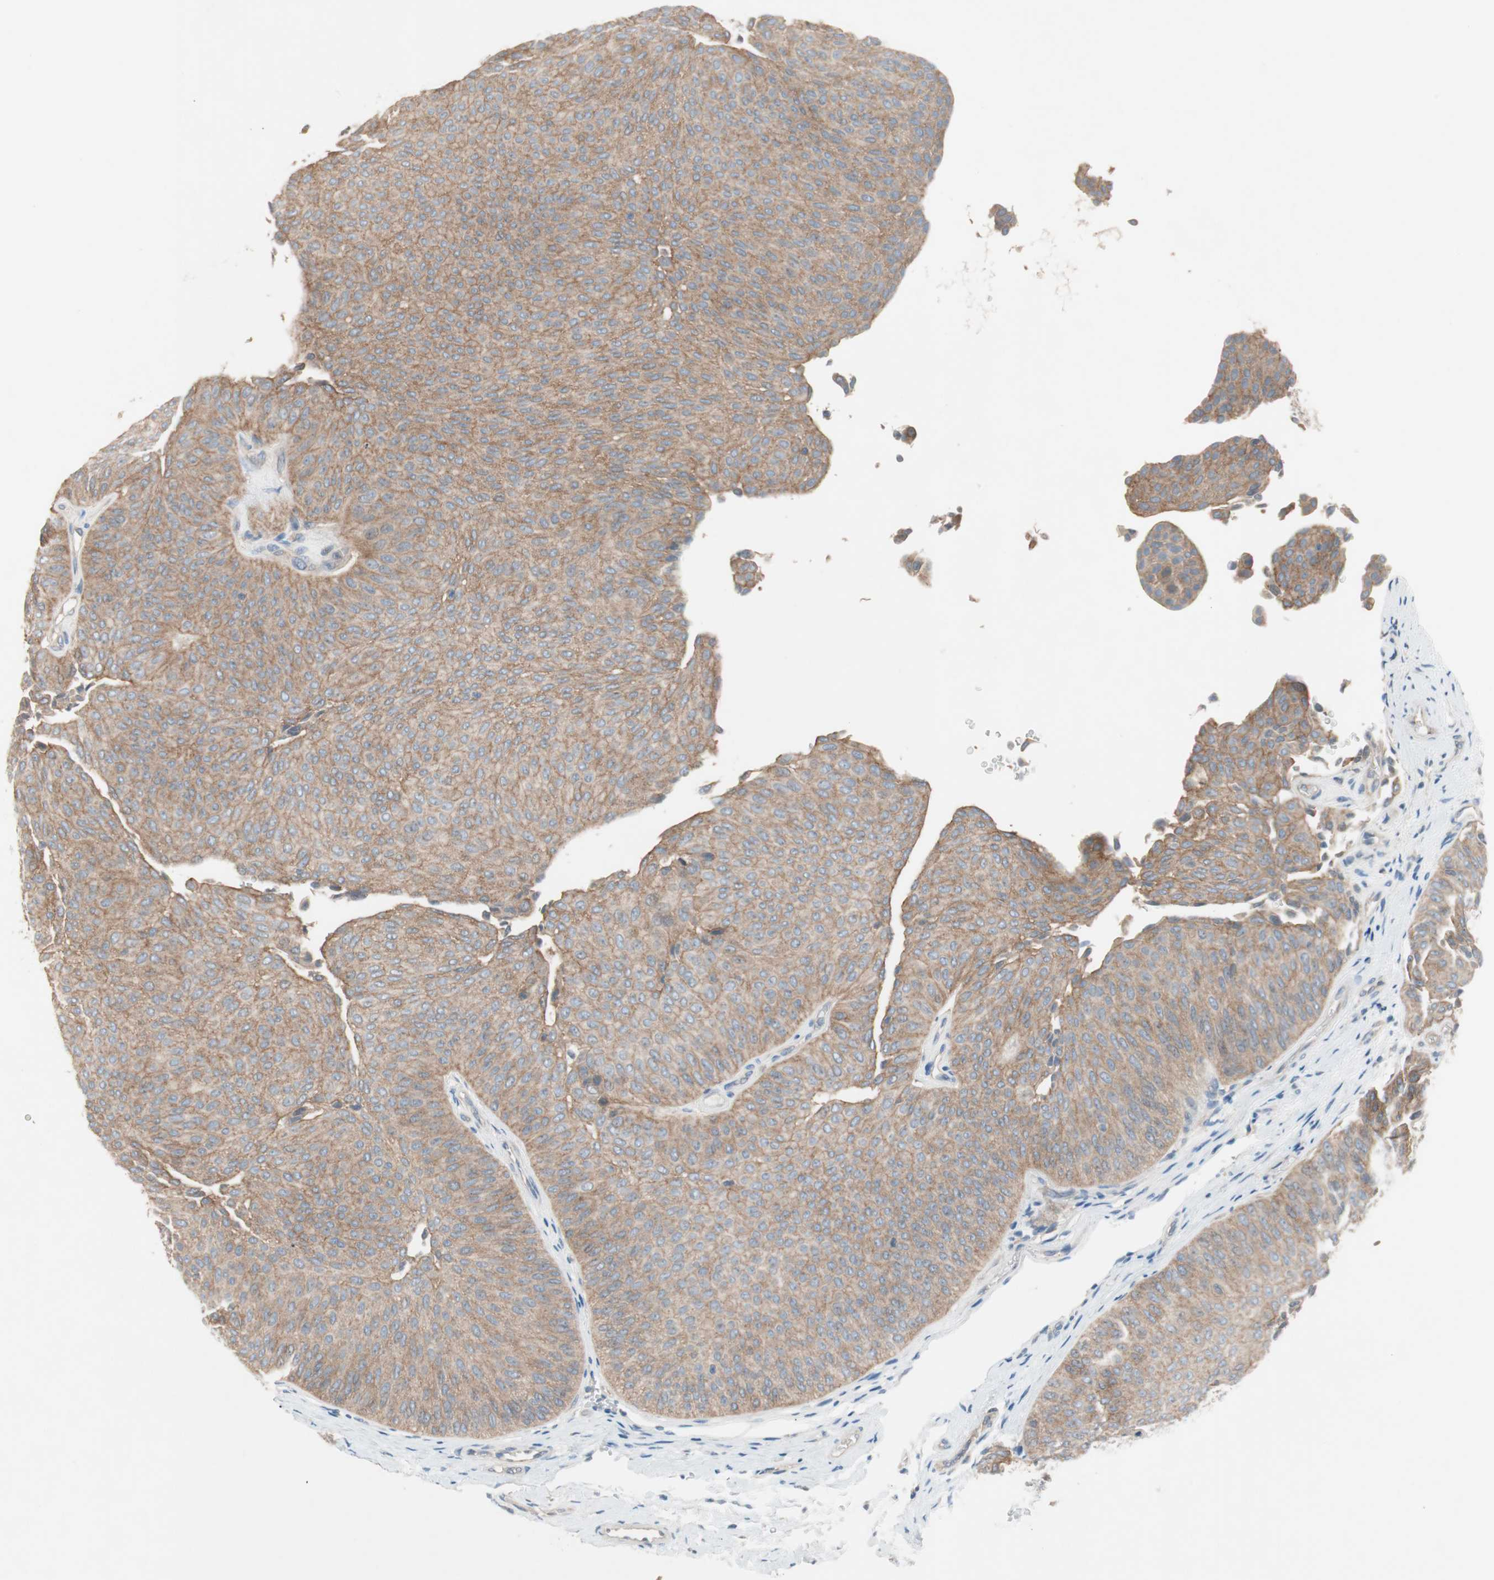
{"staining": {"intensity": "moderate", "quantity": ">75%", "location": "cytoplasmic/membranous"}, "tissue": "urothelial cancer", "cell_type": "Tumor cells", "image_type": "cancer", "snomed": [{"axis": "morphology", "description": "Urothelial carcinoma, Low grade"}, {"axis": "topography", "description": "Urinary bladder"}], "caption": "Urothelial cancer tissue demonstrates moderate cytoplasmic/membranous positivity in about >75% of tumor cells", "gene": "GLUL", "patient": {"sex": "female", "age": 60}}